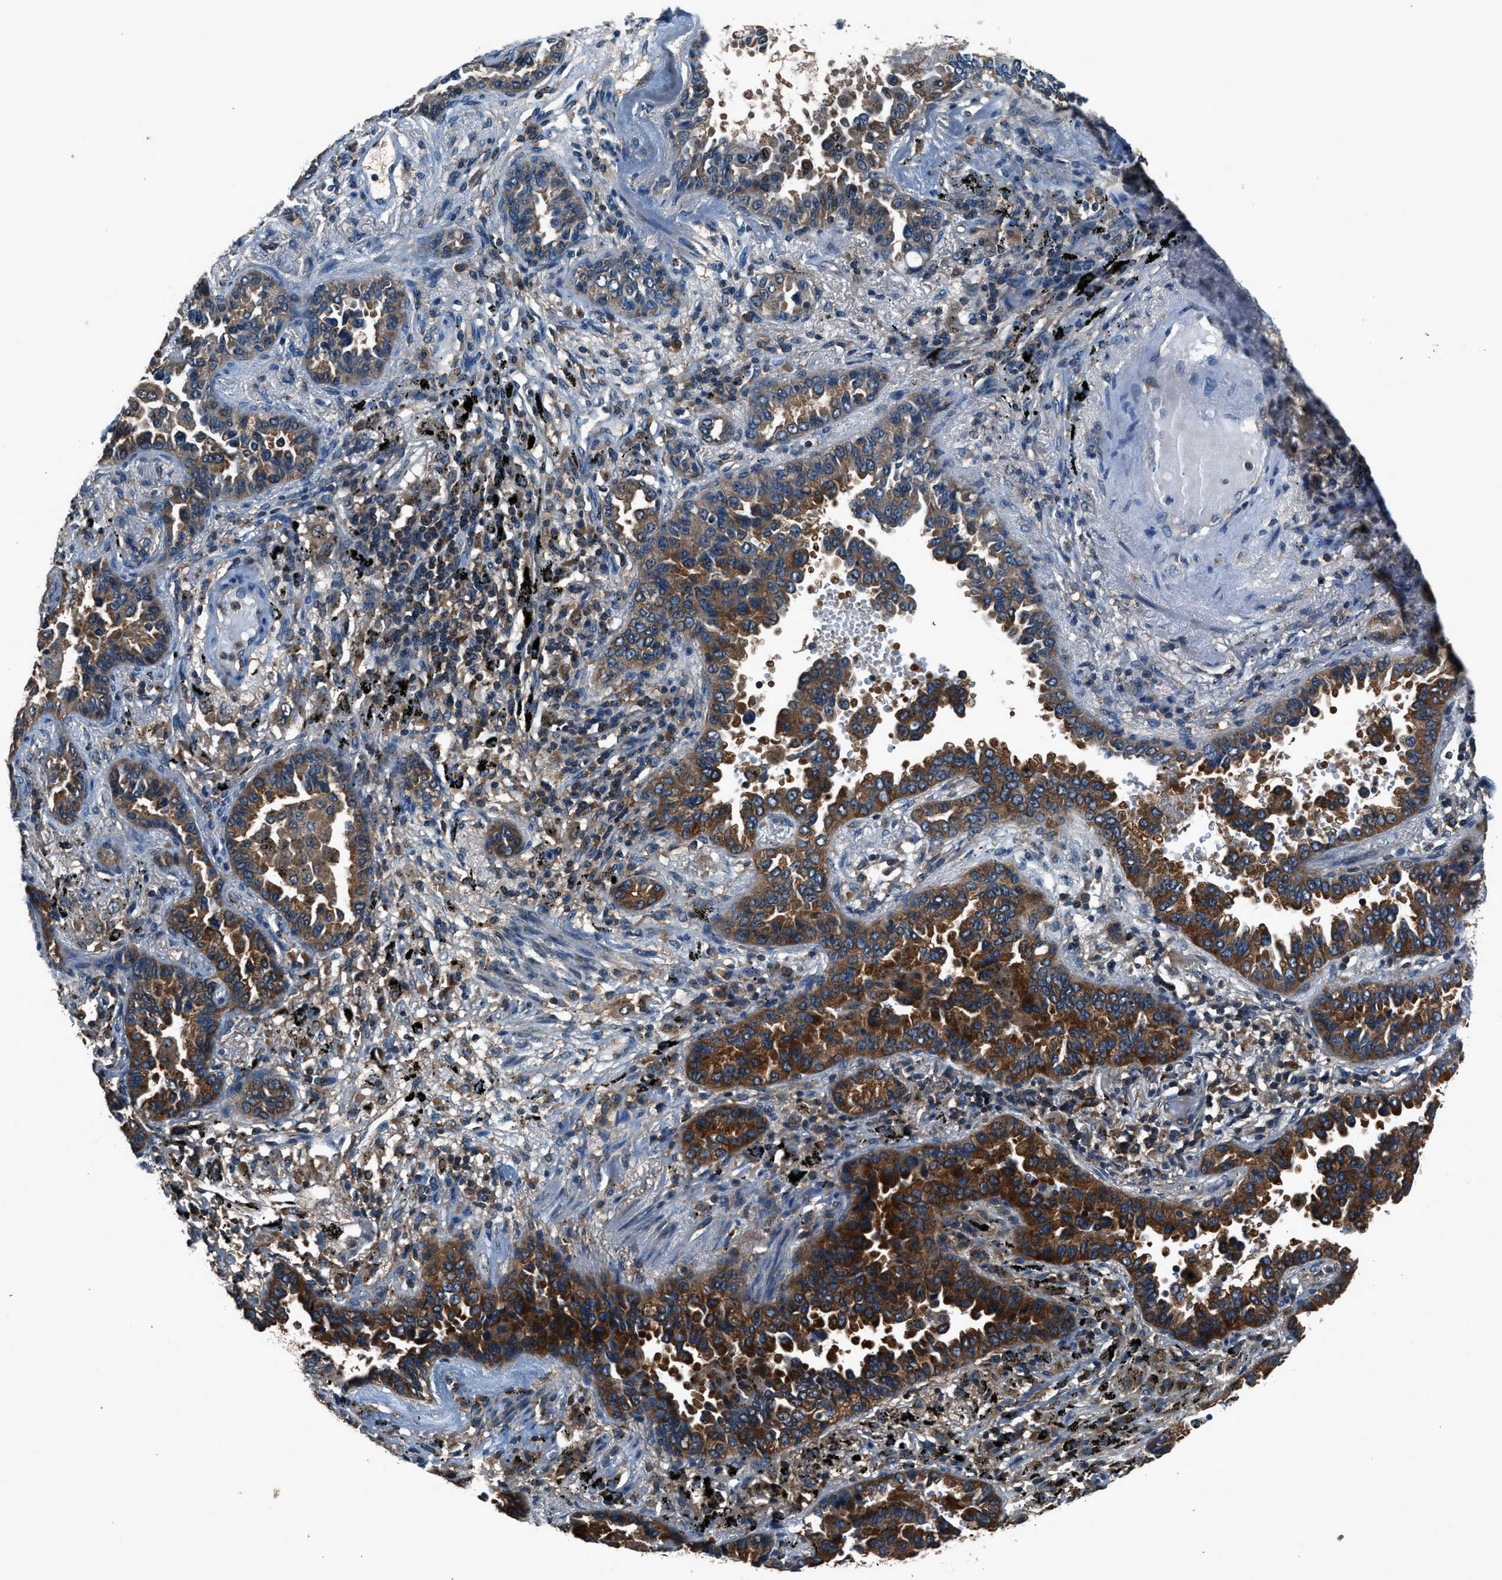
{"staining": {"intensity": "strong", "quantity": ">75%", "location": "cytoplasmic/membranous"}, "tissue": "lung cancer", "cell_type": "Tumor cells", "image_type": "cancer", "snomed": [{"axis": "morphology", "description": "Normal tissue, NOS"}, {"axis": "morphology", "description": "Adenocarcinoma, NOS"}, {"axis": "topography", "description": "Lung"}], "caption": "Tumor cells demonstrate high levels of strong cytoplasmic/membranous expression in approximately >75% of cells in lung adenocarcinoma. The staining is performed using DAB brown chromogen to label protein expression. The nuclei are counter-stained blue using hematoxylin.", "gene": "ARFGAP2", "patient": {"sex": "male", "age": 59}}